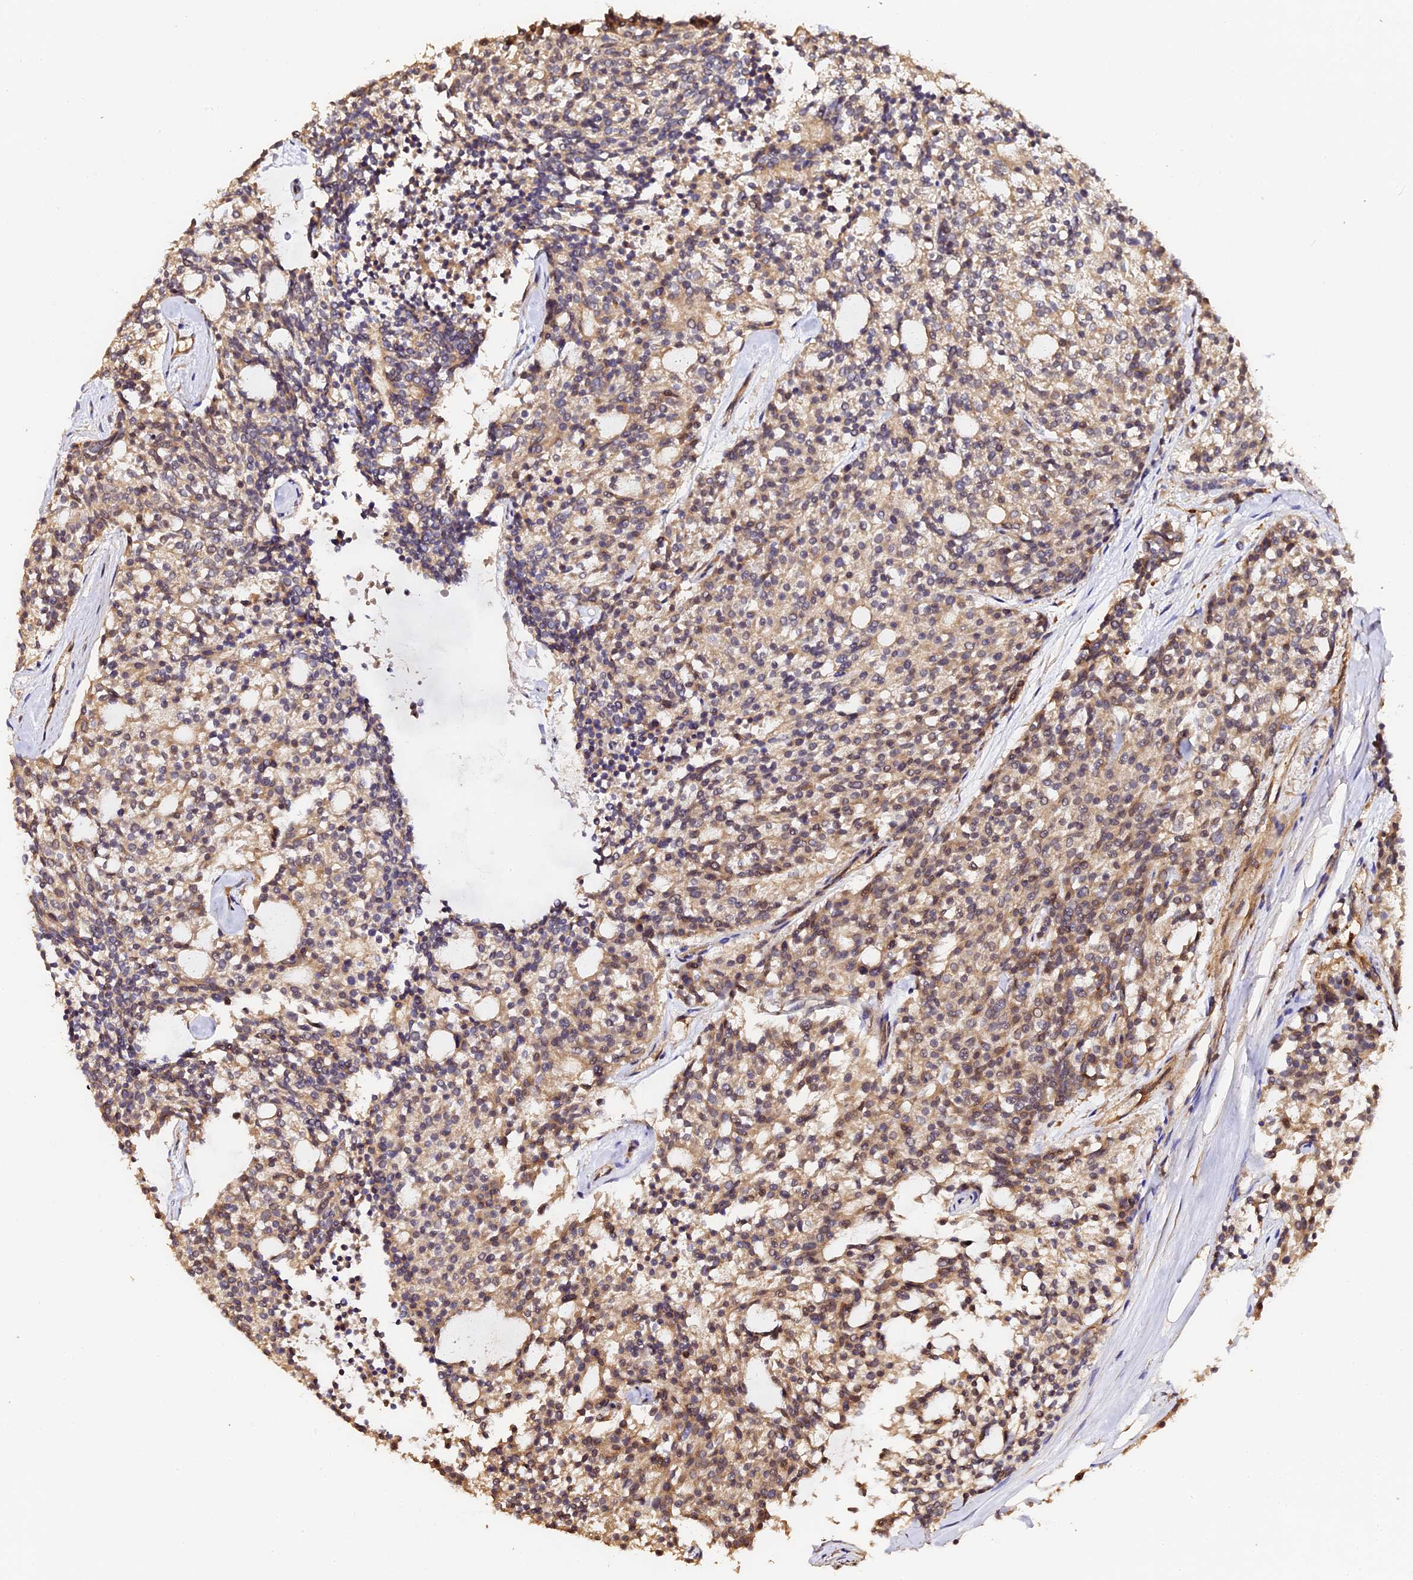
{"staining": {"intensity": "weak", "quantity": ">75%", "location": "cytoplasmic/membranous"}, "tissue": "carcinoid", "cell_type": "Tumor cells", "image_type": "cancer", "snomed": [{"axis": "morphology", "description": "Carcinoid, malignant, NOS"}, {"axis": "topography", "description": "Pancreas"}], "caption": "Immunohistochemistry of carcinoid (malignant) reveals low levels of weak cytoplasmic/membranous positivity in approximately >75% of tumor cells.", "gene": "TDO2", "patient": {"sex": "female", "age": 54}}